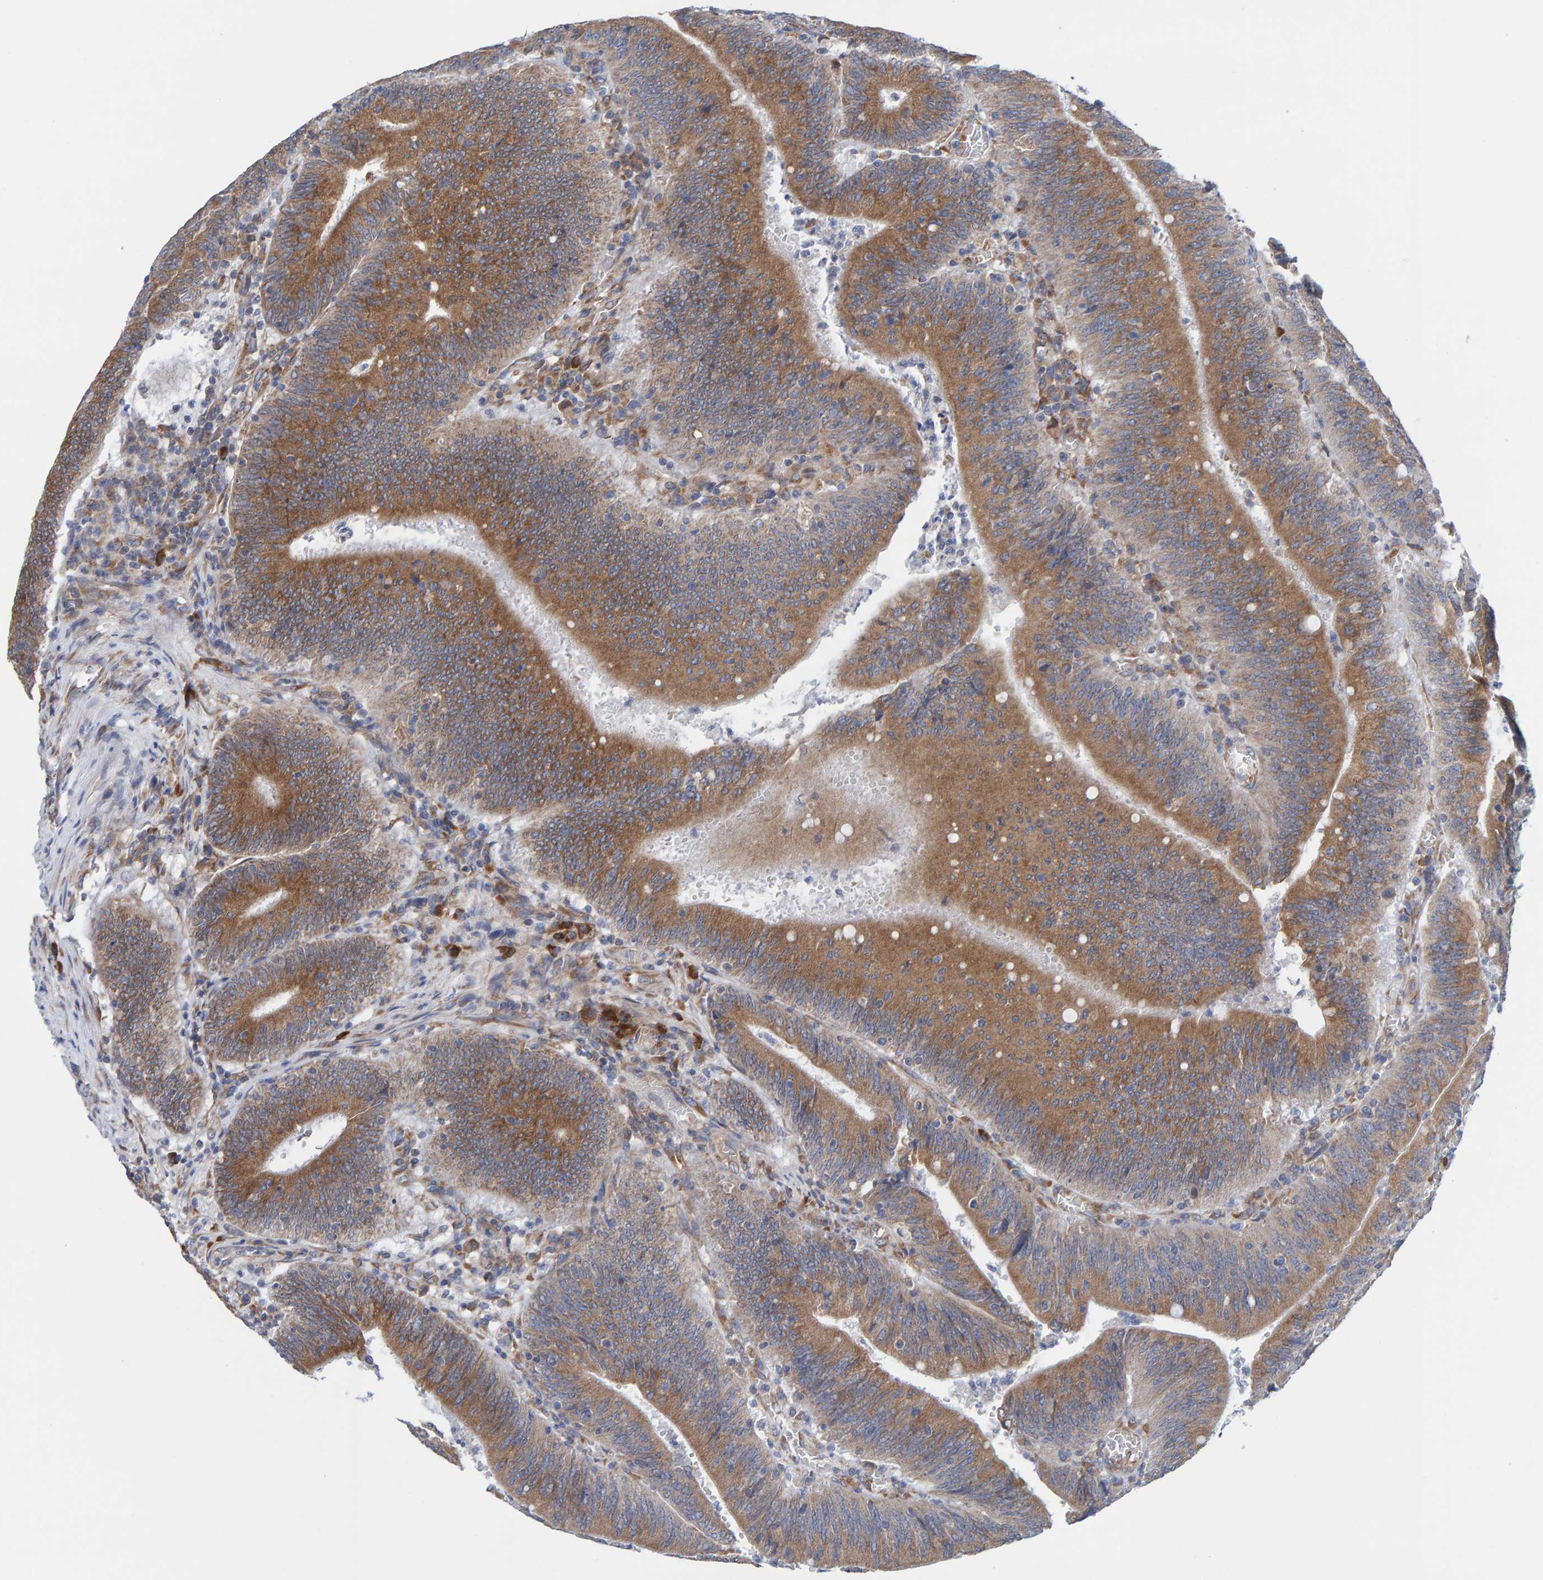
{"staining": {"intensity": "moderate", "quantity": ">75%", "location": "cytoplasmic/membranous"}, "tissue": "colorectal cancer", "cell_type": "Tumor cells", "image_type": "cancer", "snomed": [{"axis": "morphology", "description": "Normal tissue, NOS"}, {"axis": "morphology", "description": "Adenocarcinoma, NOS"}, {"axis": "topography", "description": "Rectum"}], "caption": "Colorectal cancer (adenocarcinoma) was stained to show a protein in brown. There is medium levels of moderate cytoplasmic/membranous expression in about >75% of tumor cells. (brown staining indicates protein expression, while blue staining denotes nuclei).", "gene": "CDK5RAP3", "patient": {"sex": "female", "age": 66}}